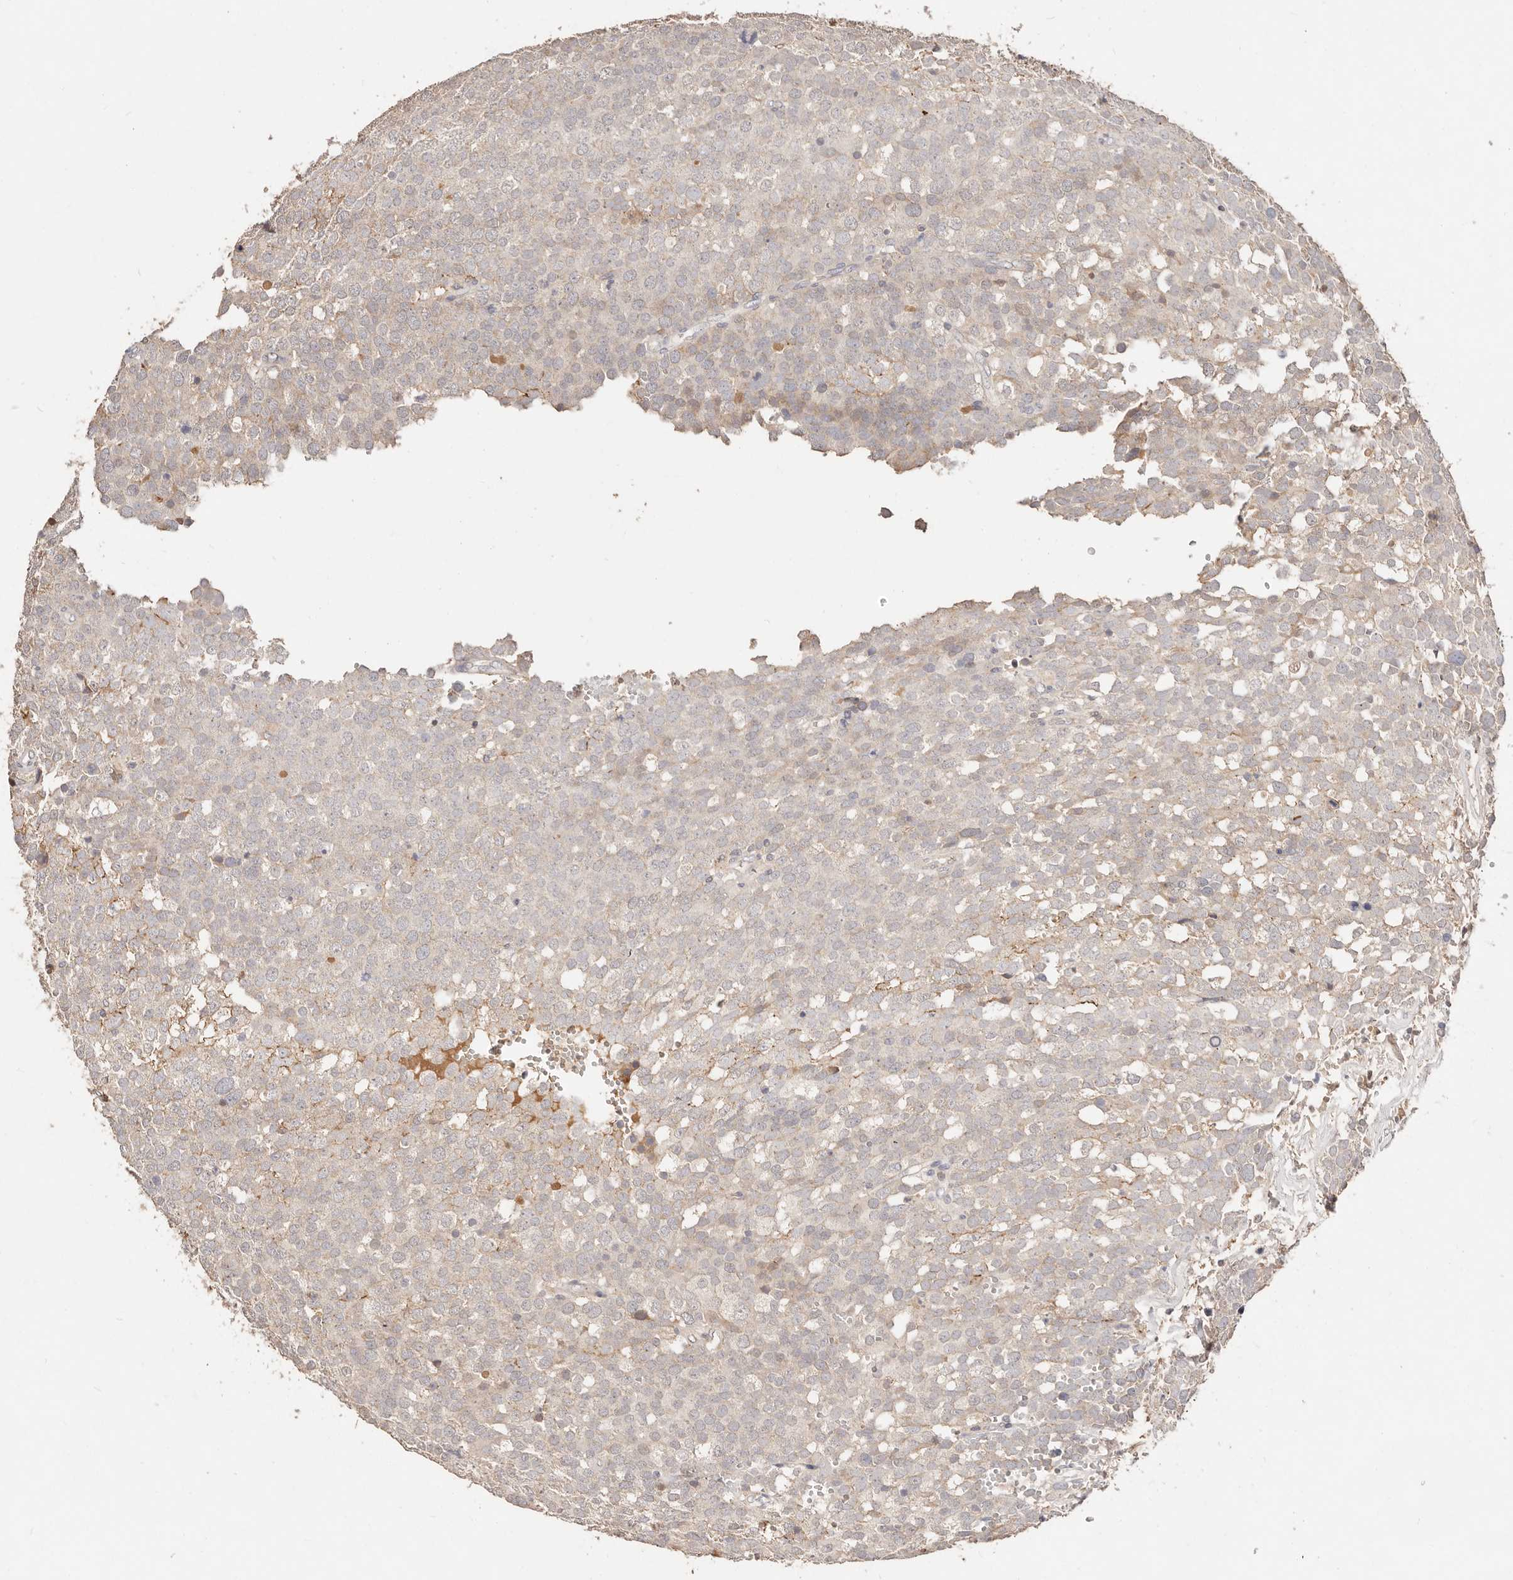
{"staining": {"intensity": "negative", "quantity": "none", "location": "none"}, "tissue": "testis cancer", "cell_type": "Tumor cells", "image_type": "cancer", "snomed": [{"axis": "morphology", "description": "Seminoma, NOS"}, {"axis": "topography", "description": "Testis"}], "caption": "High magnification brightfield microscopy of seminoma (testis) stained with DAB (brown) and counterstained with hematoxylin (blue): tumor cells show no significant expression.", "gene": "CXADR", "patient": {"sex": "male", "age": 71}}